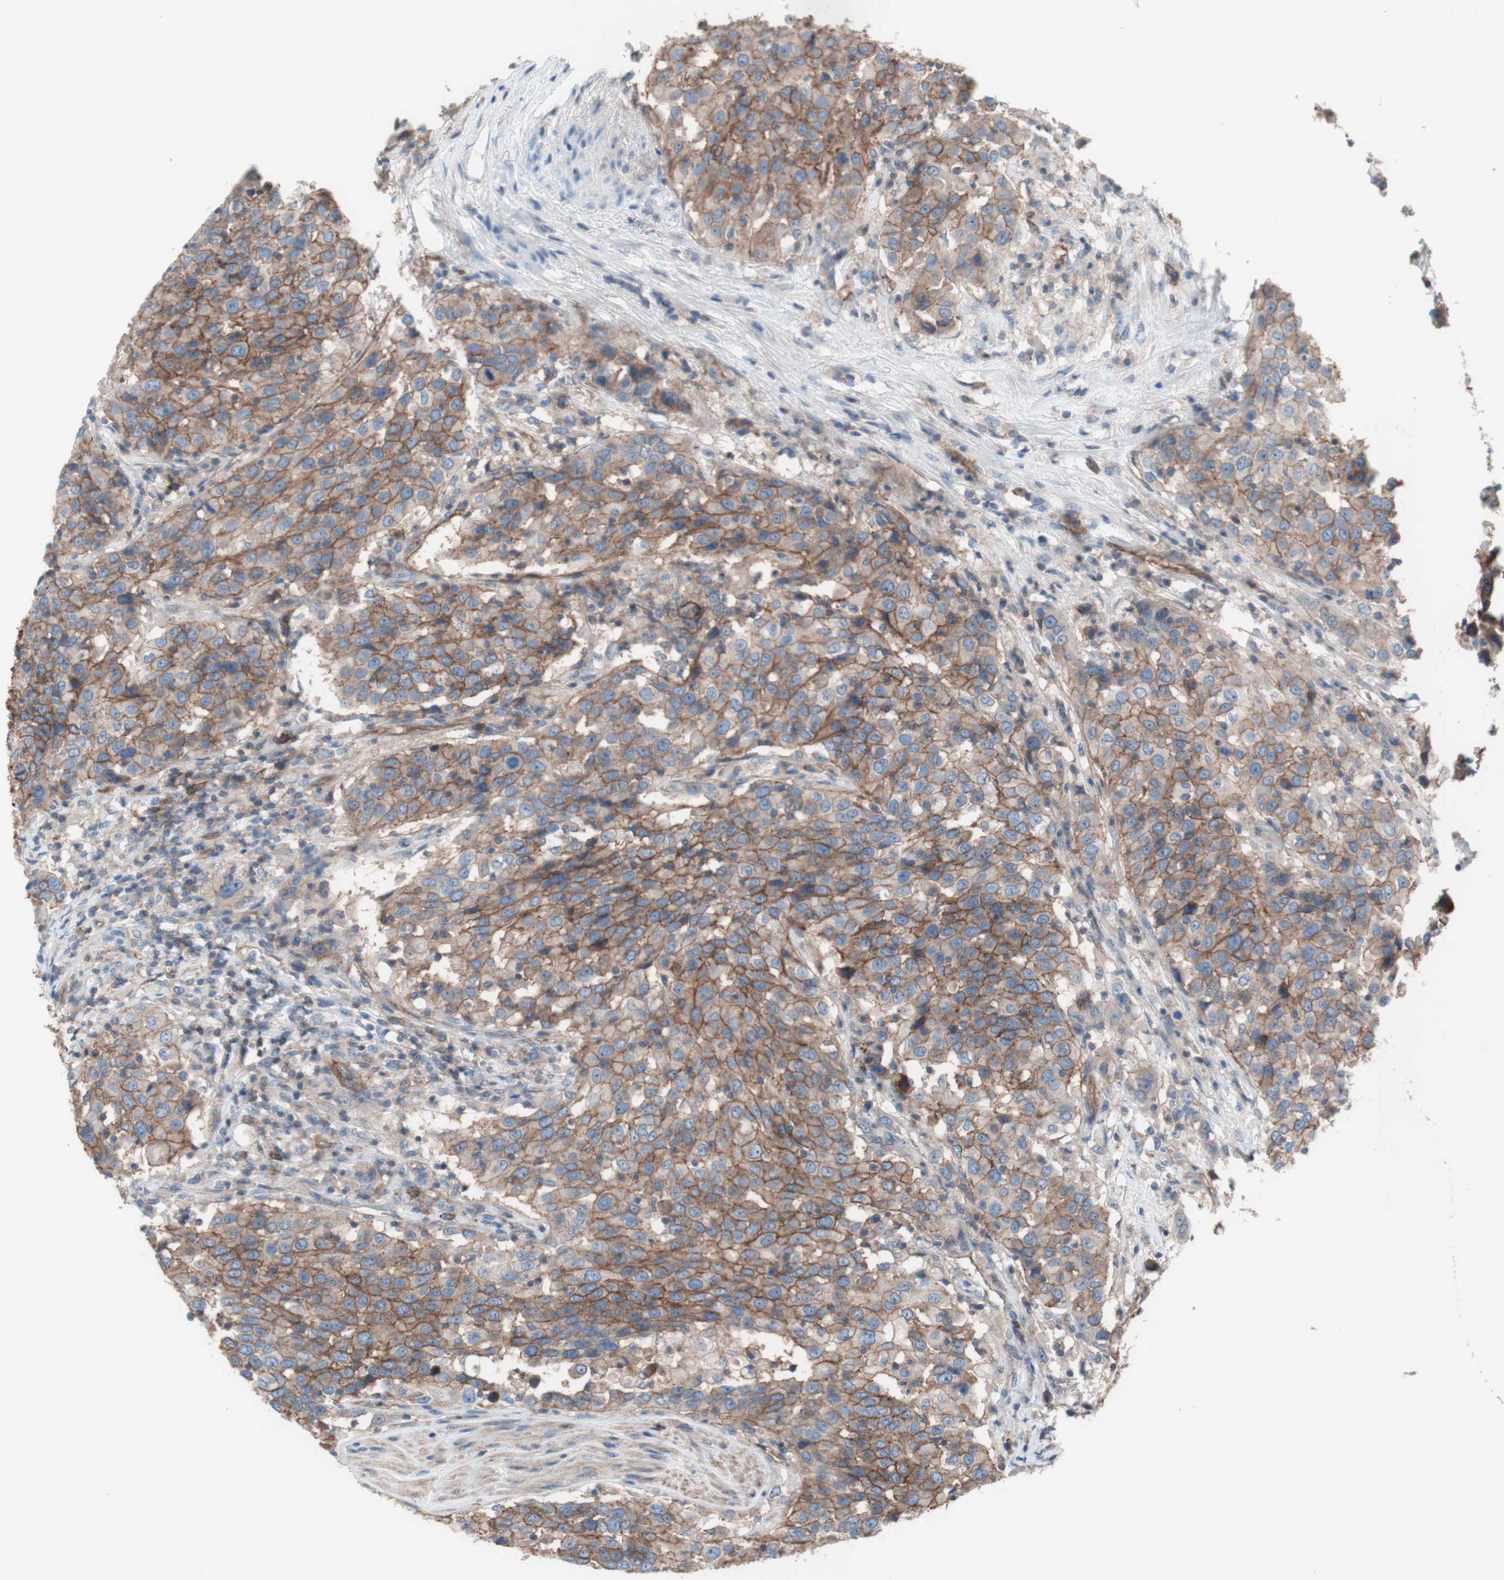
{"staining": {"intensity": "moderate", "quantity": "25%-75%", "location": "cytoplasmic/membranous"}, "tissue": "urothelial cancer", "cell_type": "Tumor cells", "image_type": "cancer", "snomed": [{"axis": "morphology", "description": "Urothelial carcinoma, High grade"}, {"axis": "topography", "description": "Urinary bladder"}], "caption": "Immunohistochemical staining of human high-grade urothelial carcinoma displays medium levels of moderate cytoplasmic/membranous protein positivity in about 25%-75% of tumor cells.", "gene": "CD46", "patient": {"sex": "female", "age": 80}}